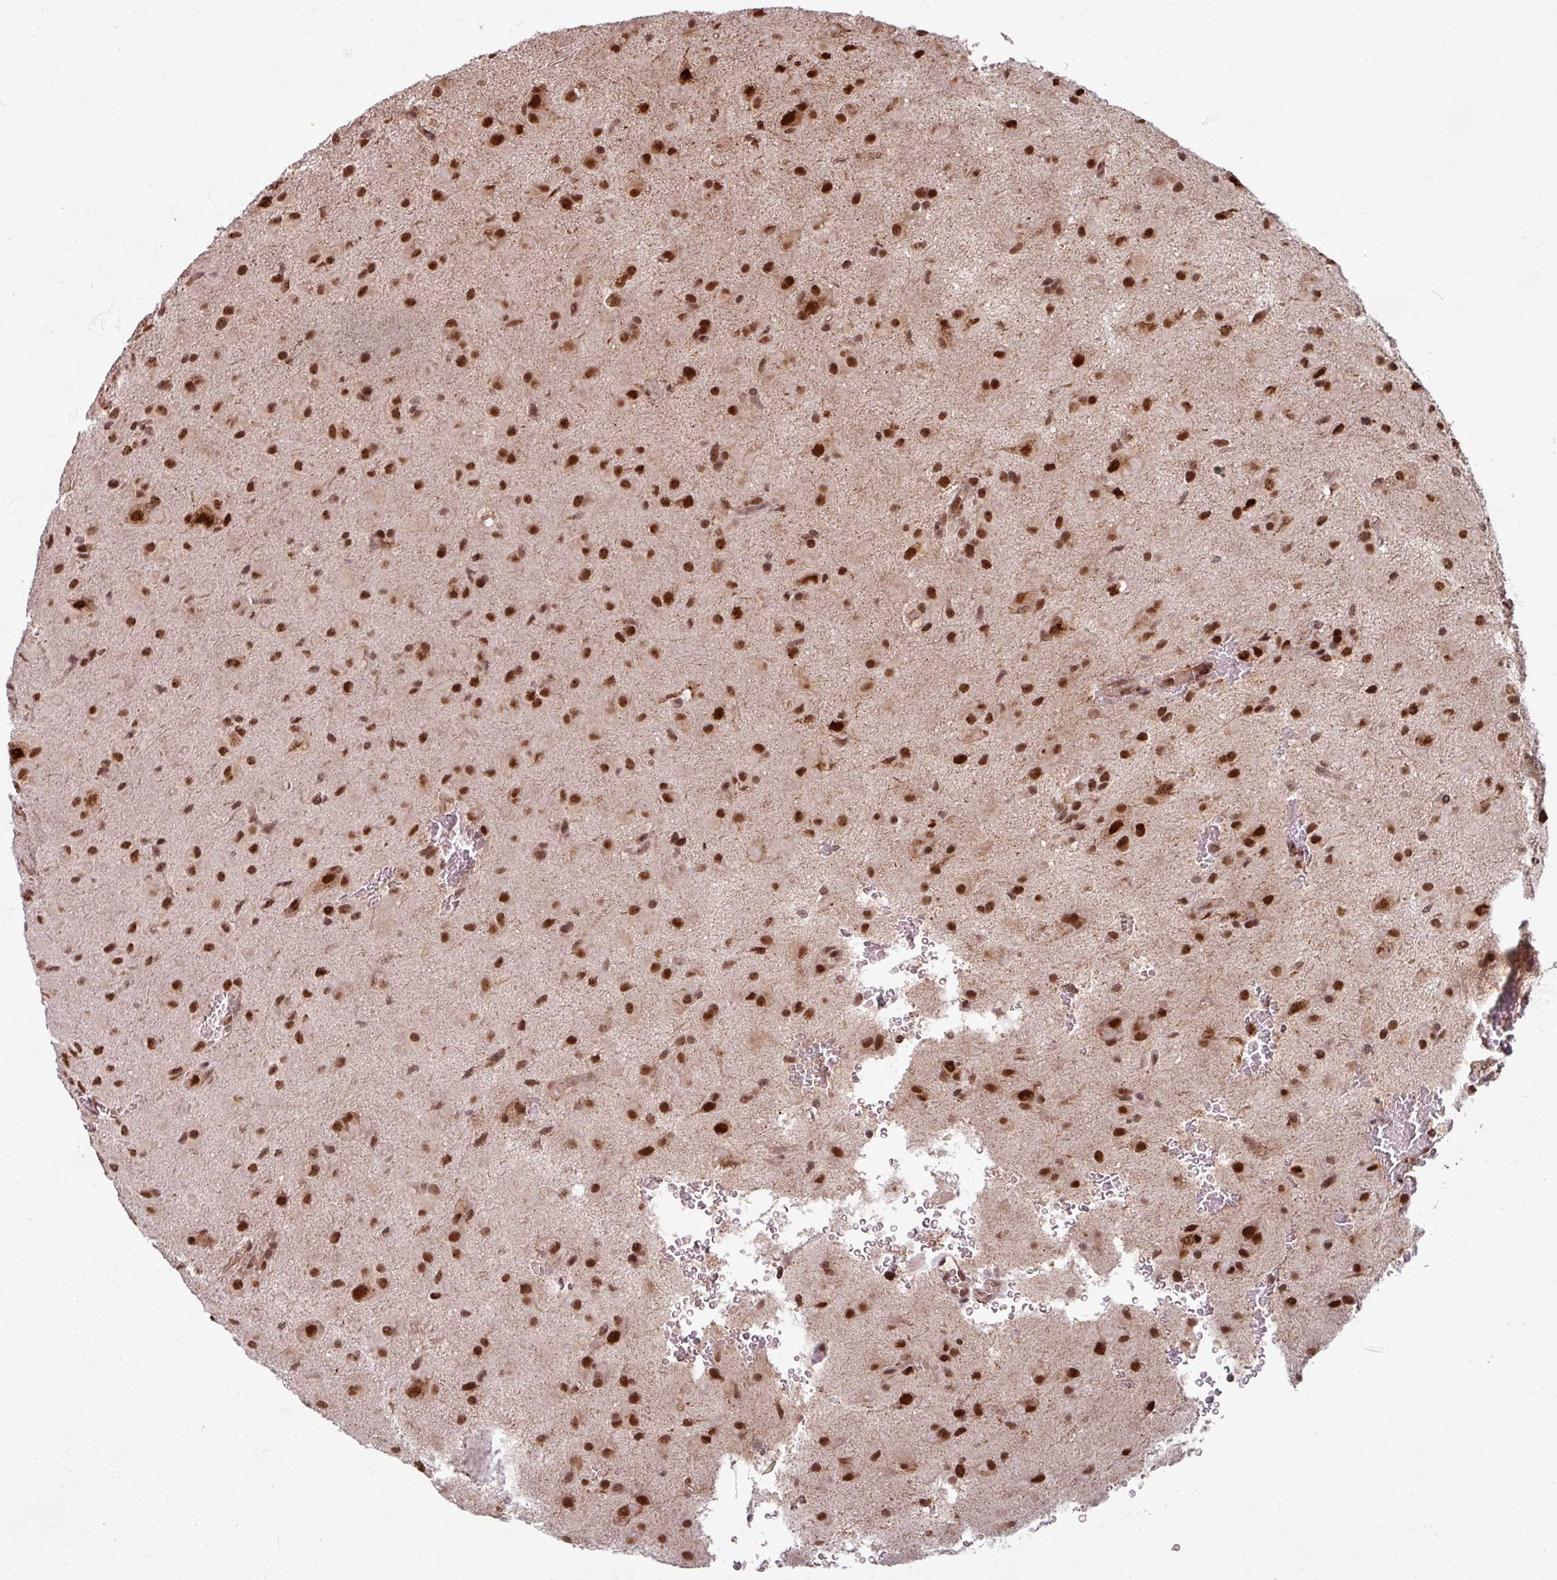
{"staining": {"intensity": "moderate", "quantity": ">75%", "location": "nuclear"}, "tissue": "glioma", "cell_type": "Tumor cells", "image_type": "cancer", "snomed": [{"axis": "morphology", "description": "Glioma, malignant, Low grade"}, {"axis": "topography", "description": "Brain"}], "caption": "Protein analysis of glioma tissue shows moderate nuclear expression in approximately >75% of tumor cells.", "gene": "SWI5", "patient": {"sex": "male", "age": 58}}